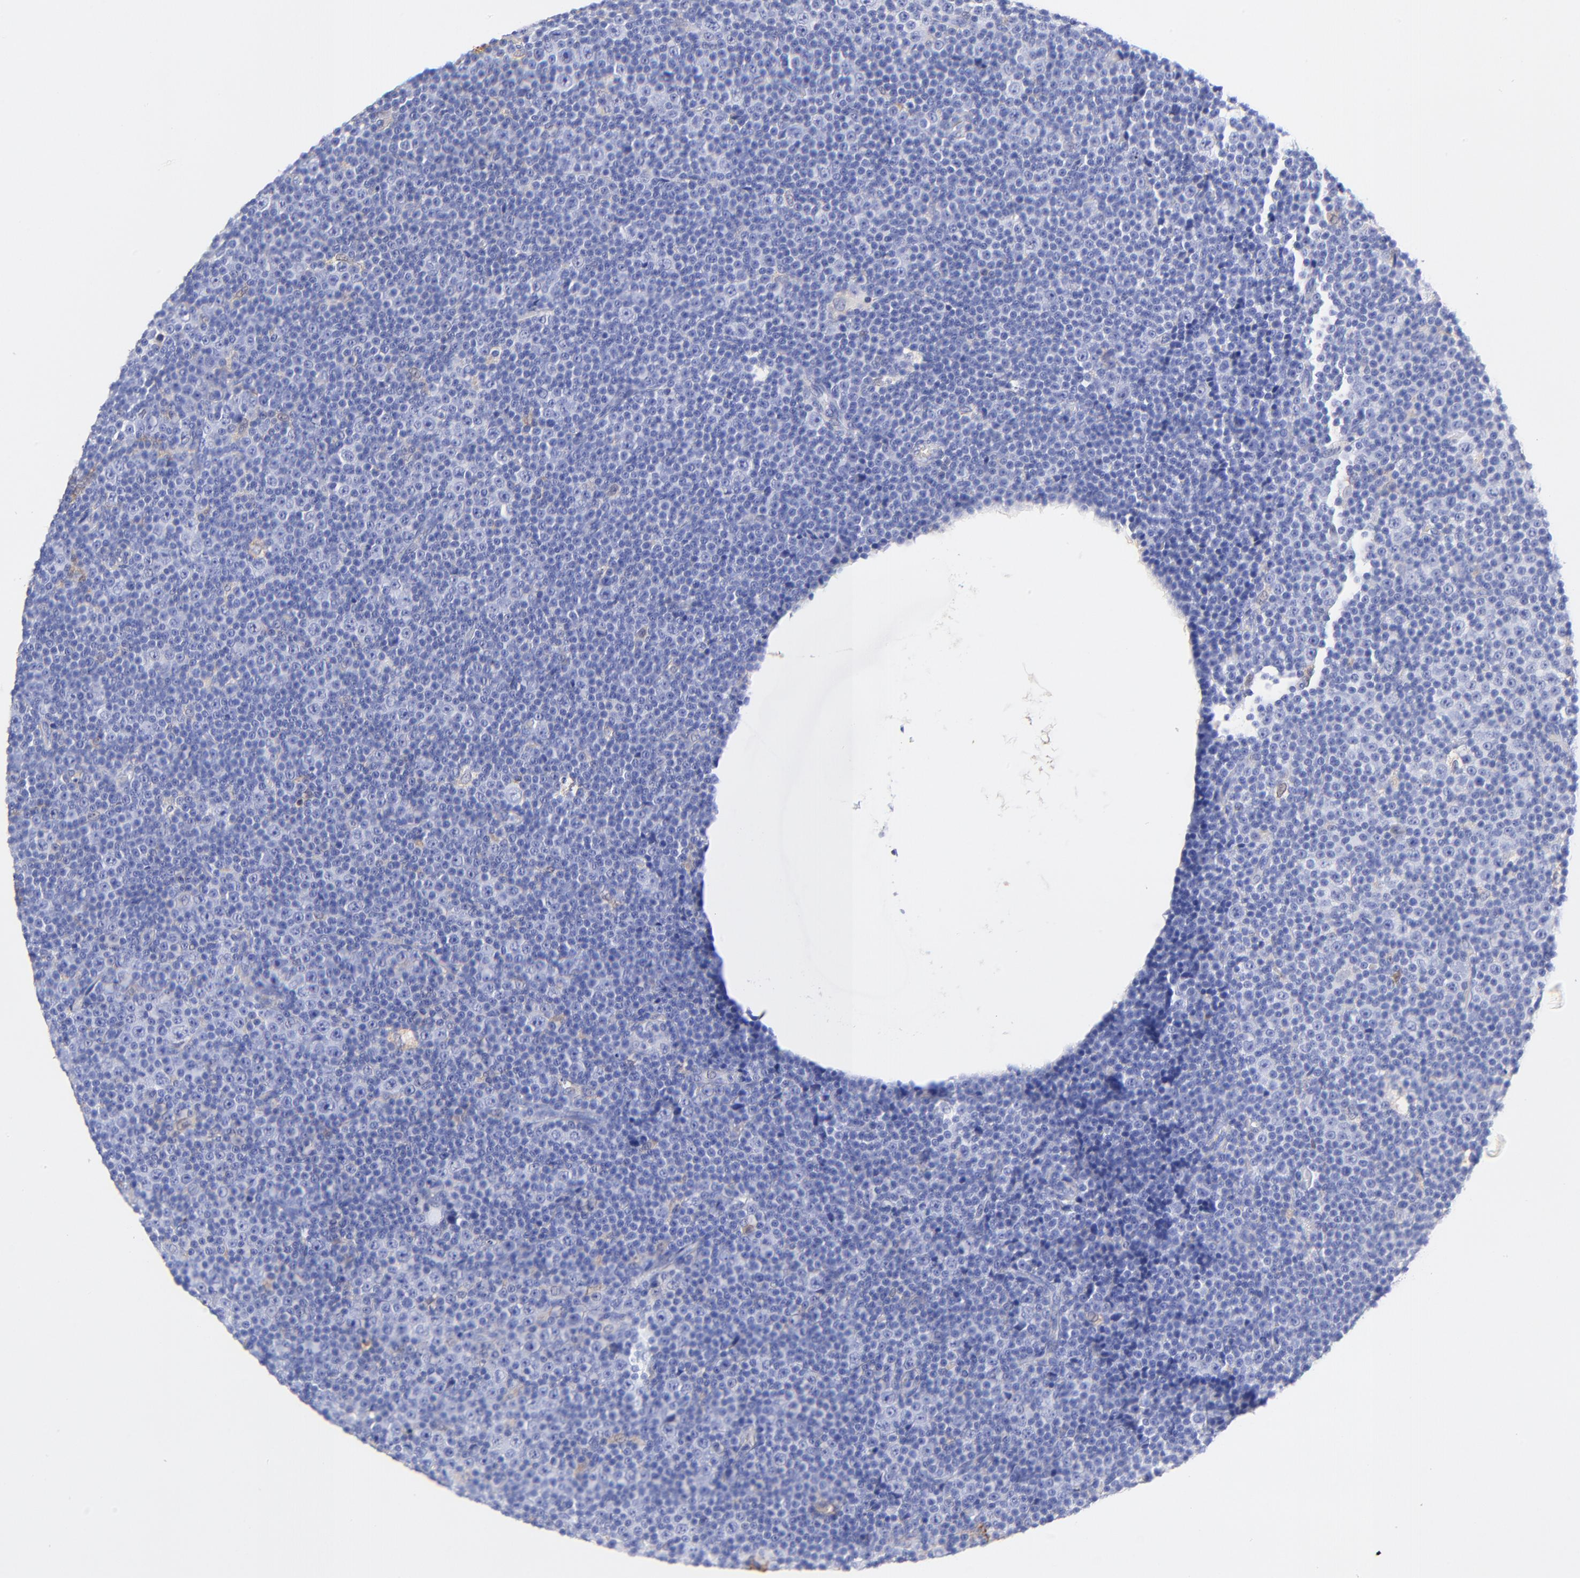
{"staining": {"intensity": "negative", "quantity": "none", "location": "none"}, "tissue": "lymphoma", "cell_type": "Tumor cells", "image_type": "cancer", "snomed": [{"axis": "morphology", "description": "Malignant lymphoma, non-Hodgkin's type, Low grade"}, {"axis": "topography", "description": "Lymph node"}], "caption": "A high-resolution micrograph shows immunohistochemistry (IHC) staining of lymphoma, which reveals no significant staining in tumor cells. The staining is performed using DAB brown chromogen with nuclei counter-stained in using hematoxylin.", "gene": "ALDH1A1", "patient": {"sex": "female", "age": 67}}